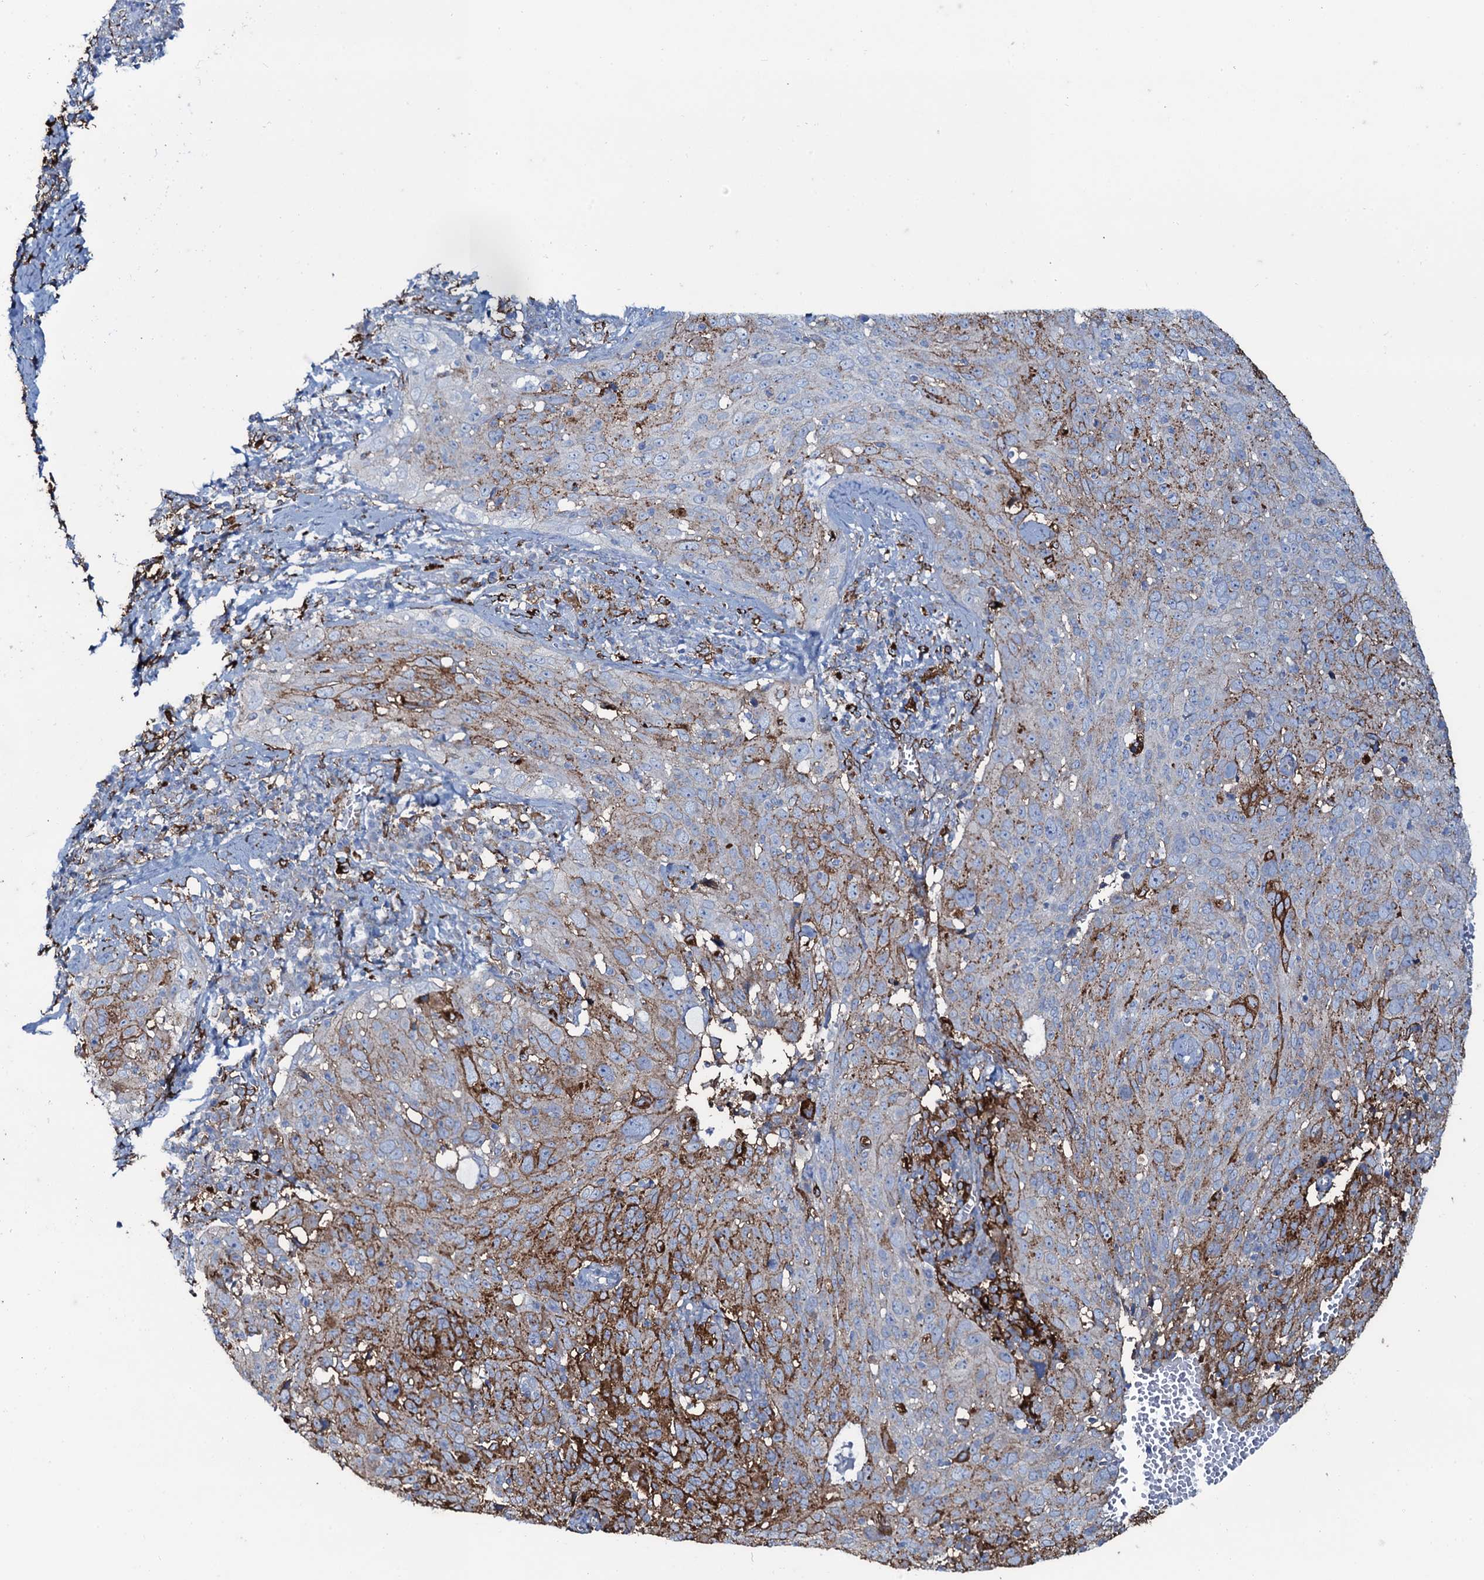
{"staining": {"intensity": "moderate", "quantity": "25%-75%", "location": "cytoplasmic/membranous"}, "tissue": "cervical cancer", "cell_type": "Tumor cells", "image_type": "cancer", "snomed": [{"axis": "morphology", "description": "Squamous cell carcinoma, NOS"}, {"axis": "topography", "description": "Cervix"}], "caption": "Immunohistochemistry (IHC) of human cervical cancer displays medium levels of moderate cytoplasmic/membranous expression in approximately 25%-75% of tumor cells.", "gene": "OSBPL2", "patient": {"sex": "female", "age": 31}}